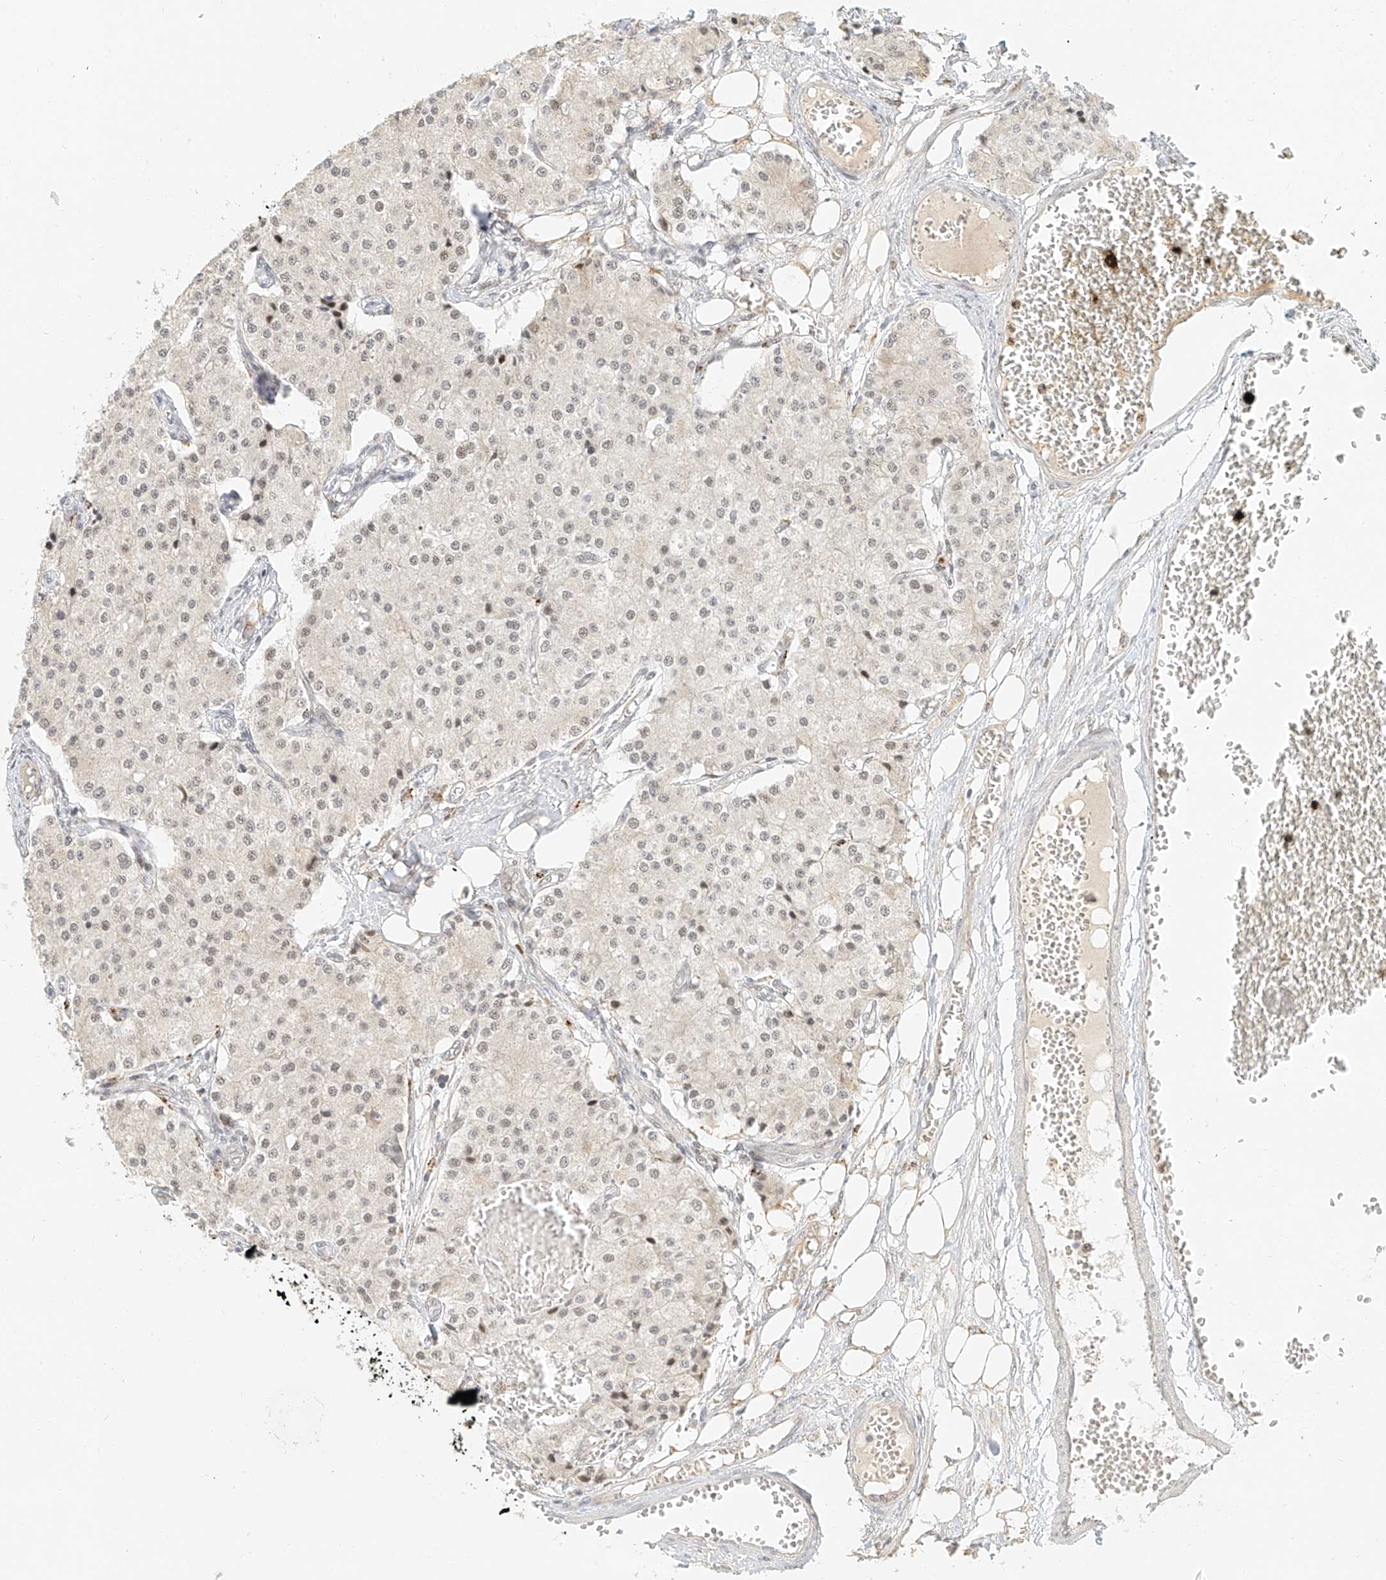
{"staining": {"intensity": "weak", "quantity": ">75%", "location": "nuclear"}, "tissue": "carcinoid", "cell_type": "Tumor cells", "image_type": "cancer", "snomed": [{"axis": "morphology", "description": "Carcinoid, malignant, NOS"}, {"axis": "topography", "description": "Colon"}], "caption": "DAB immunohistochemical staining of carcinoid reveals weak nuclear protein expression in approximately >75% of tumor cells.", "gene": "CXorf58", "patient": {"sex": "female", "age": 52}}